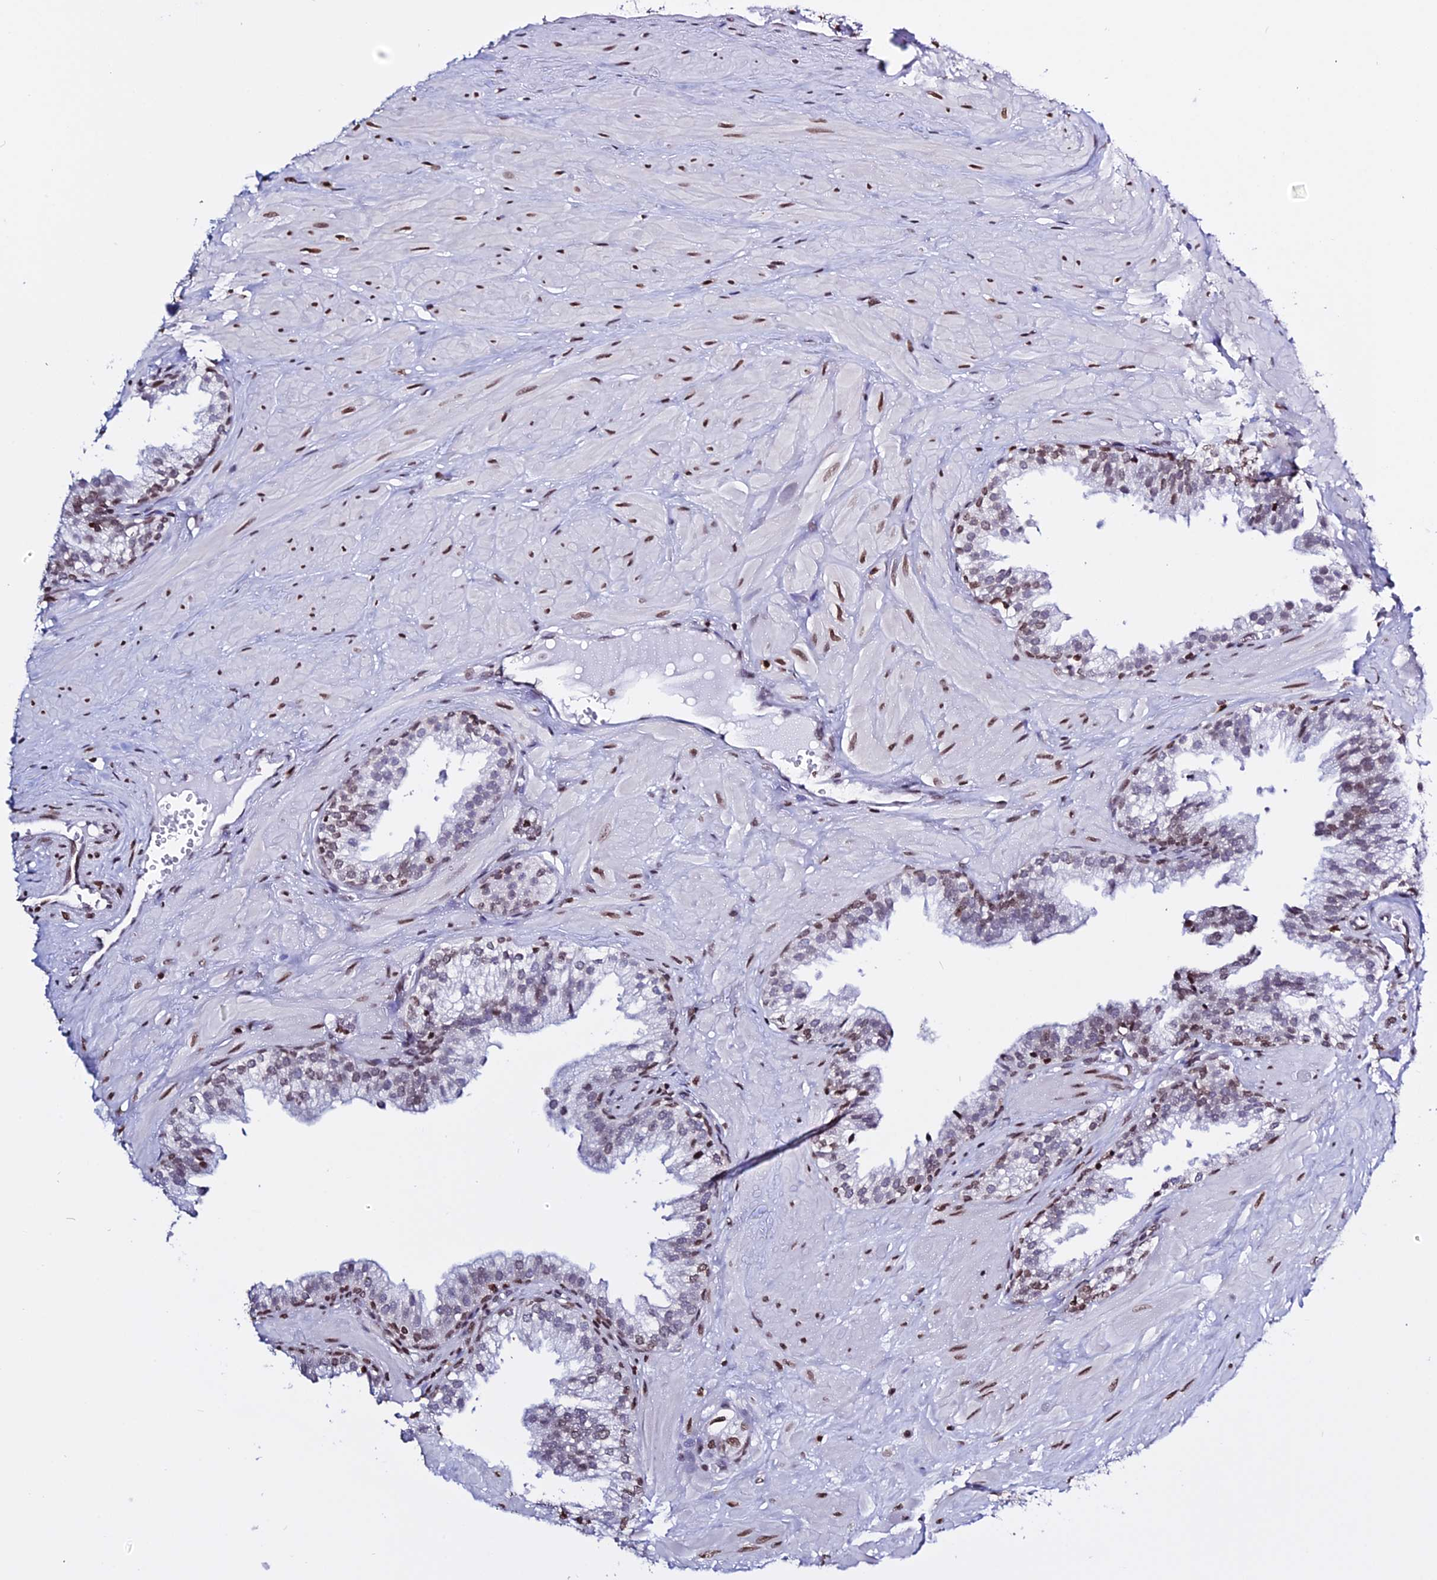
{"staining": {"intensity": "moderate", "quantity": "<25%", "location": "nuclear"}, "tissue": "prostate", "cell_type": "Glandular cells", "image_type": "normal", "snomed": [{"axis": "morphology", "description": "Normal tissue, NOS"}, {"axis": "topography", "description": "Prostate"}, {"axis": "topography", "description": "Peripheral nerve tissue"}], "caption": "Immunohistochemistry photomicrograph of normal prostate stained for a protein (brown), which displays low levels of moderate nuclear staining in about <25% of glandular cells.", "gene": "ENSG00000282988", "patient": {"sex": "male", "age": 55}}